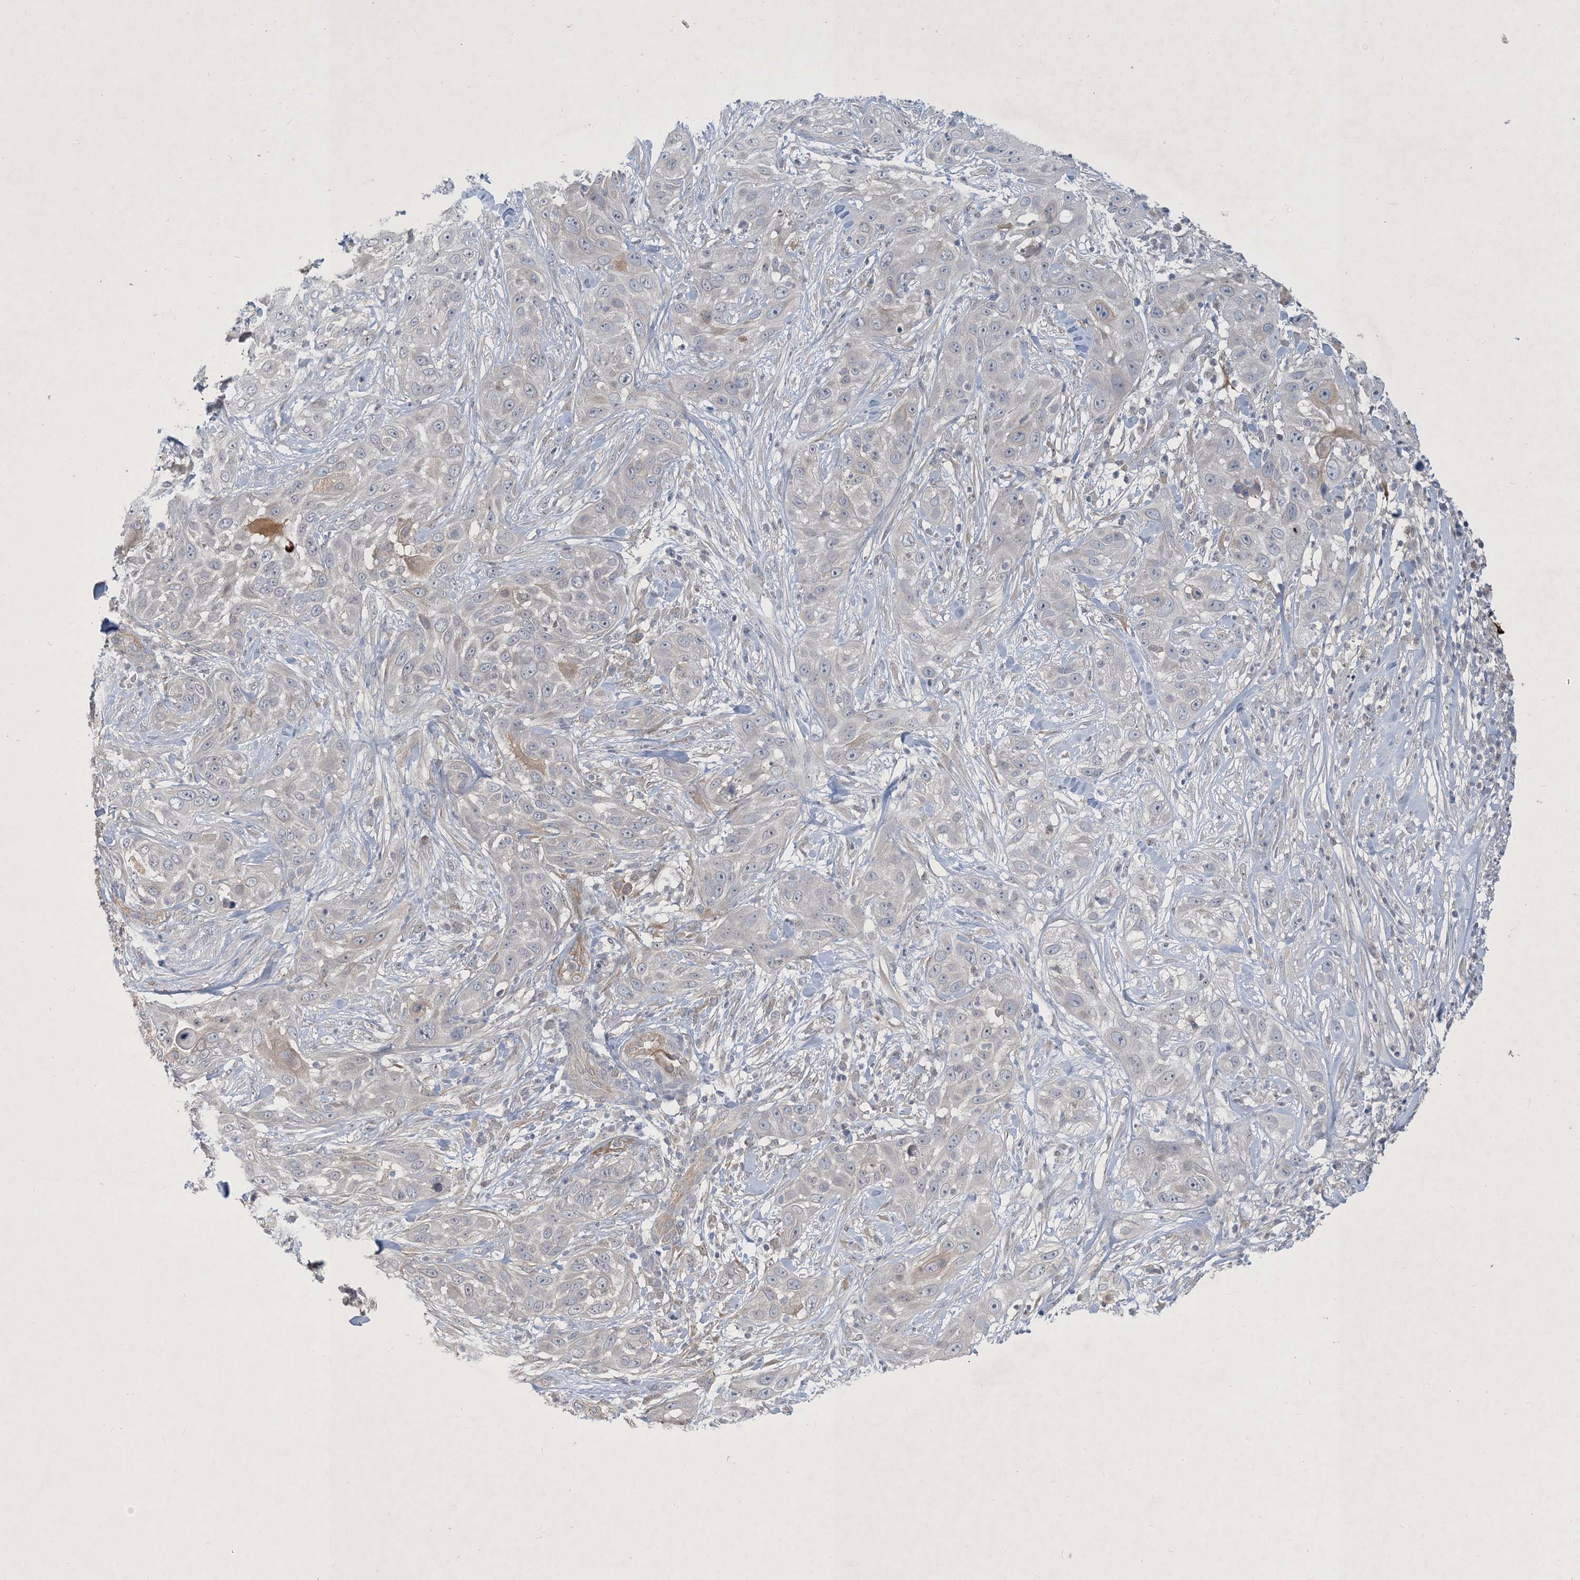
{"staining": {"intensity": "moderate", "quantity": "<25%", "location": "cytoplasmic/membranous"}, "tissue": "skin cancer", "cell_type": "Tumor cells", "image_type": "cancer", "snomed": [{"axis": "morphology", "description": "Squamous cell carcinoma, NOS"}, {"axis": "topography", "description": "Skin"}], "caption": "Protein analysis of squamous cell carcinoma (skin) tissue displays moderate cytoplasmic/membranous staining in approximately <25% of tumor cells.", "gene": "CDS1", "patient": {"sex": "female", "age": 44}}